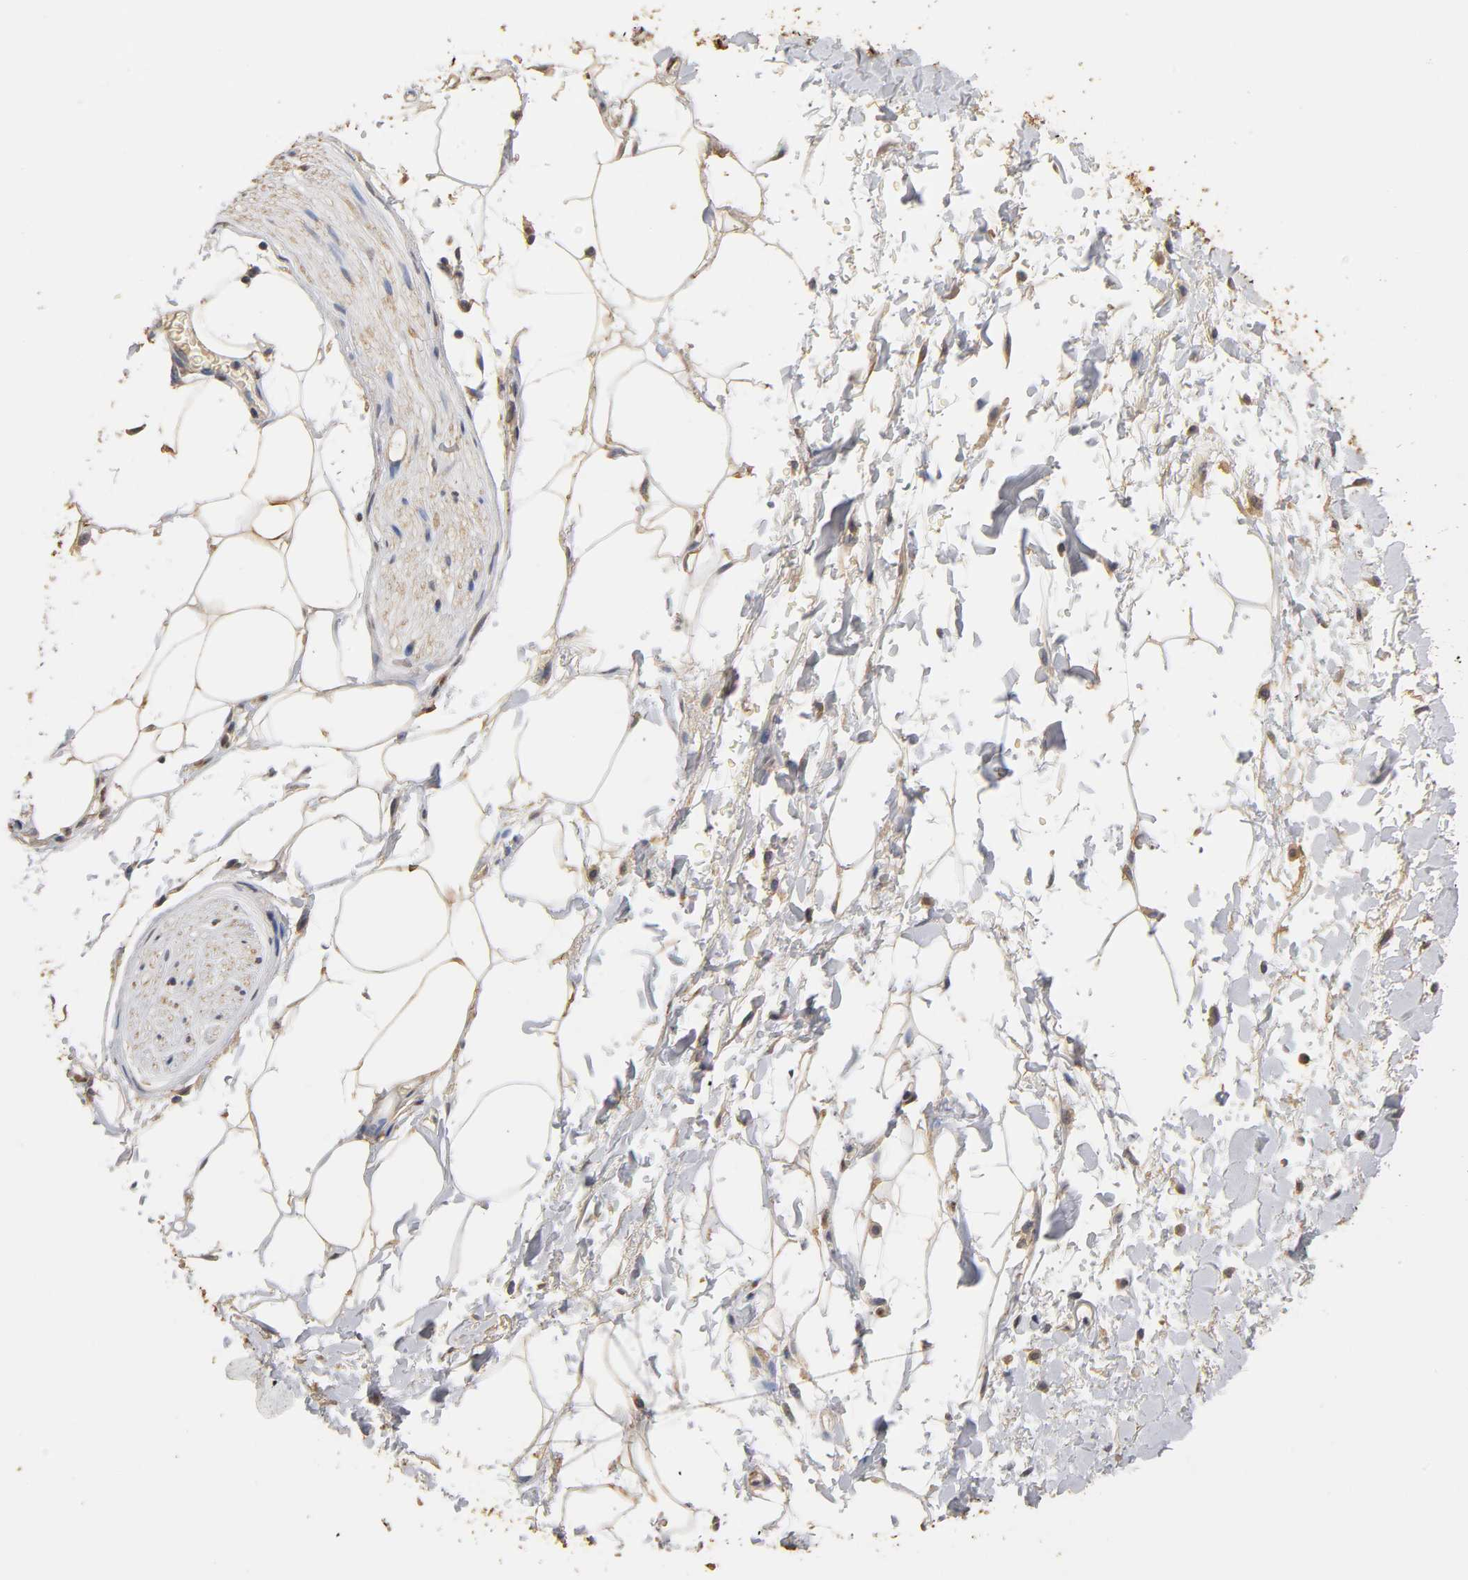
{"staining": {"intensity": "moderate", "quantity": ">75%", "location": "cytoplasmic/membranous,nuclear"}, "tissue": "adipose tissue", "cell_type": "Adipocytes", "image_type": "normal", "snomed": [{"axis": "morphology", "description": "Normal tissue, NOS"}, {"axis": "topography", "description": "Soft tissue"}, {"axis": "topography", "description": "Peripheral nerve tissue"}], "caption": "Brown immunohistochemical staining in unremarkable human adipose tissue displays moderate cytoplasmic/membranous,nuclear positivity in approximately >75% of adipocytes.", "gene": "PKN1", "patient": {"sex": "female", "age": 71}}